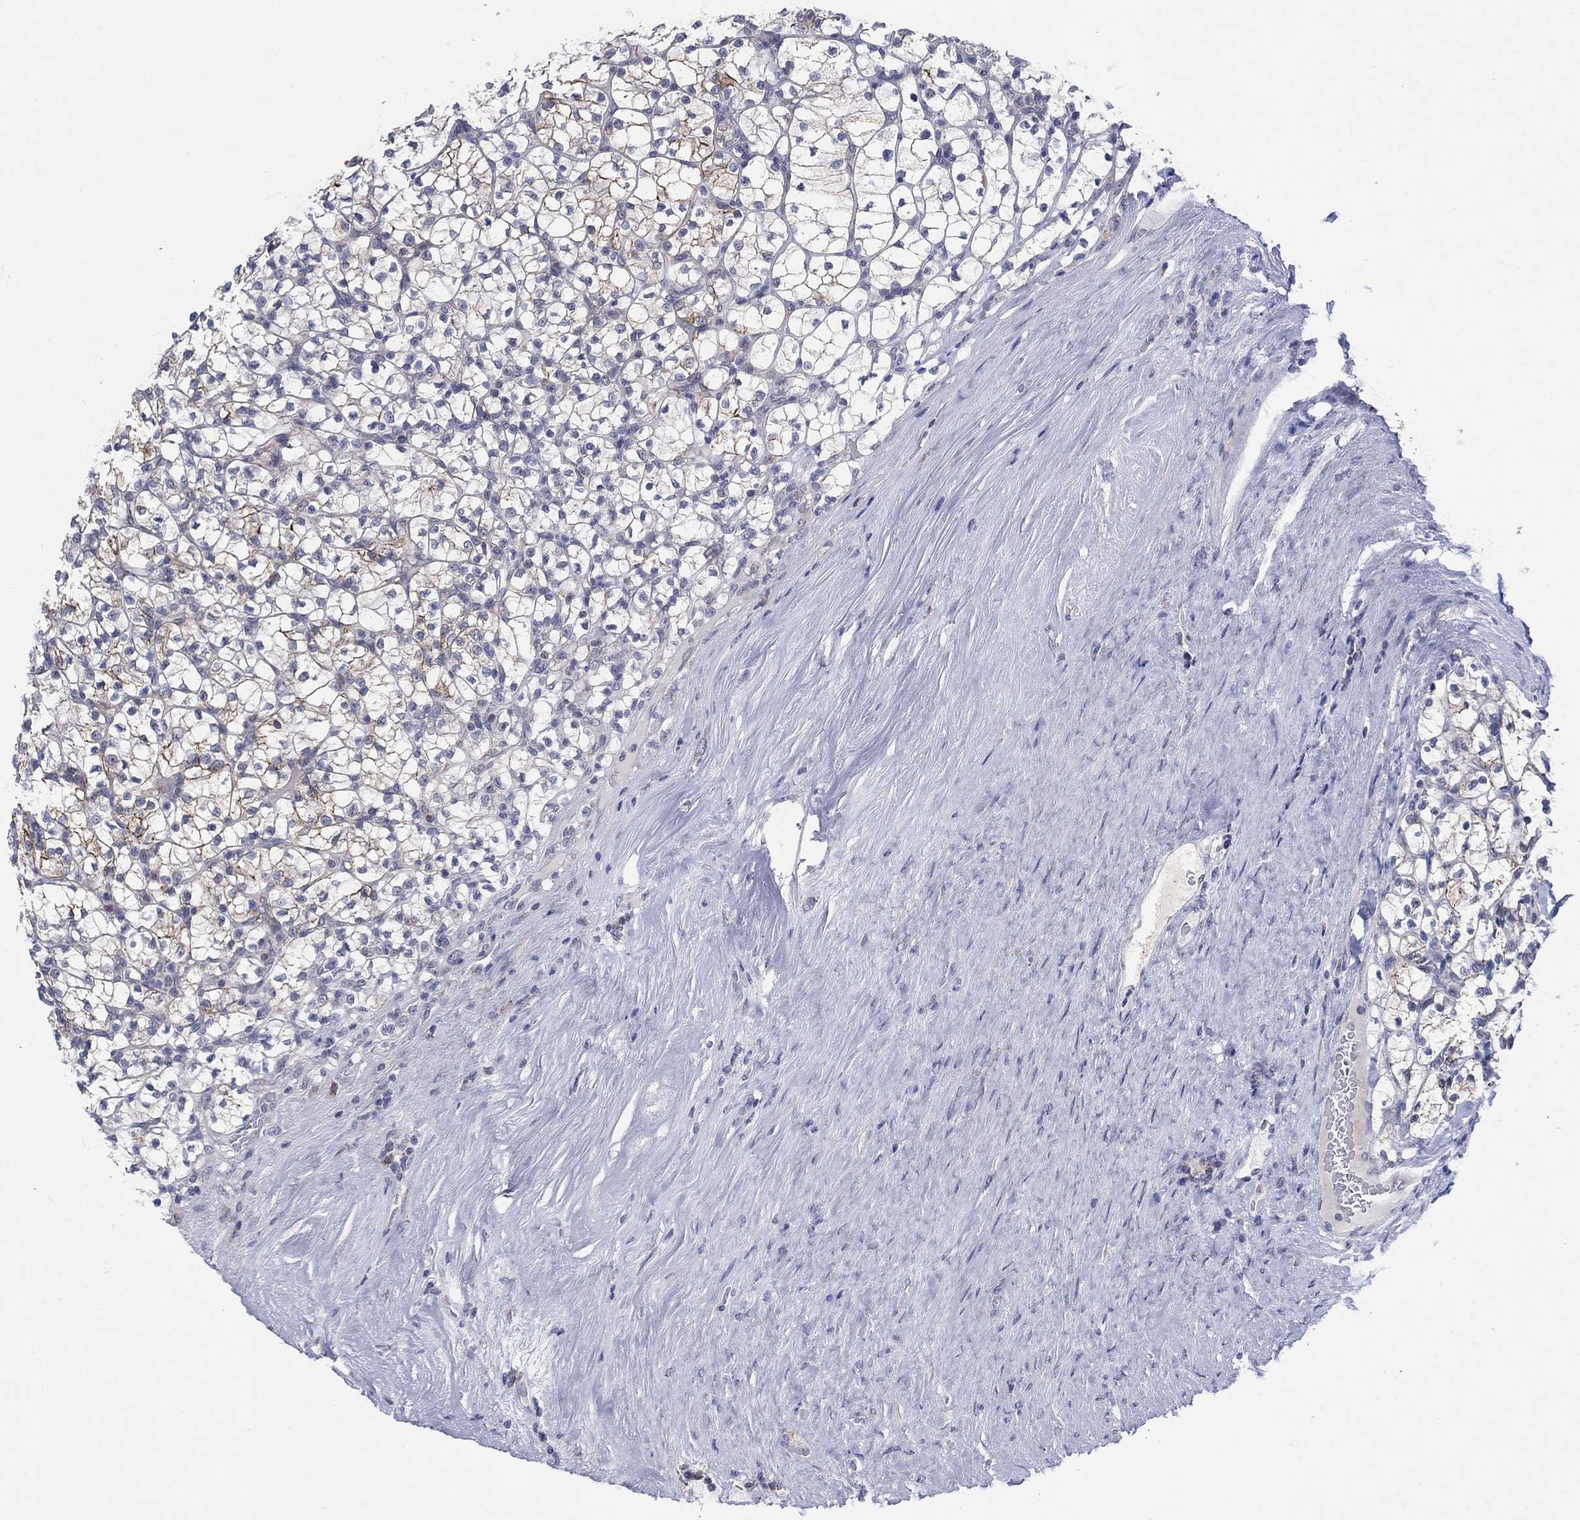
{"staining": {"intensity": "moderate", "quantity": "<25%", "location": "cytoplasmic/membranous"}, "tissue": "renal cancer", "cell_type": "Tumor cells", "image_type": "cancer", "snomed": [{"axis": "morphology", "description": "Adenocarcinoma, NOS"}, {"axis": "topography", "description": "Kidney"}], "caption": "About <25% of tumor cells in human renal adenocarcinoma show moderate cytoplasmic/membranous protein staining as visualized by brown immunohistochemical staining.", "gene": "SDC1", "patient": {"sex": "female", "age": 89}}